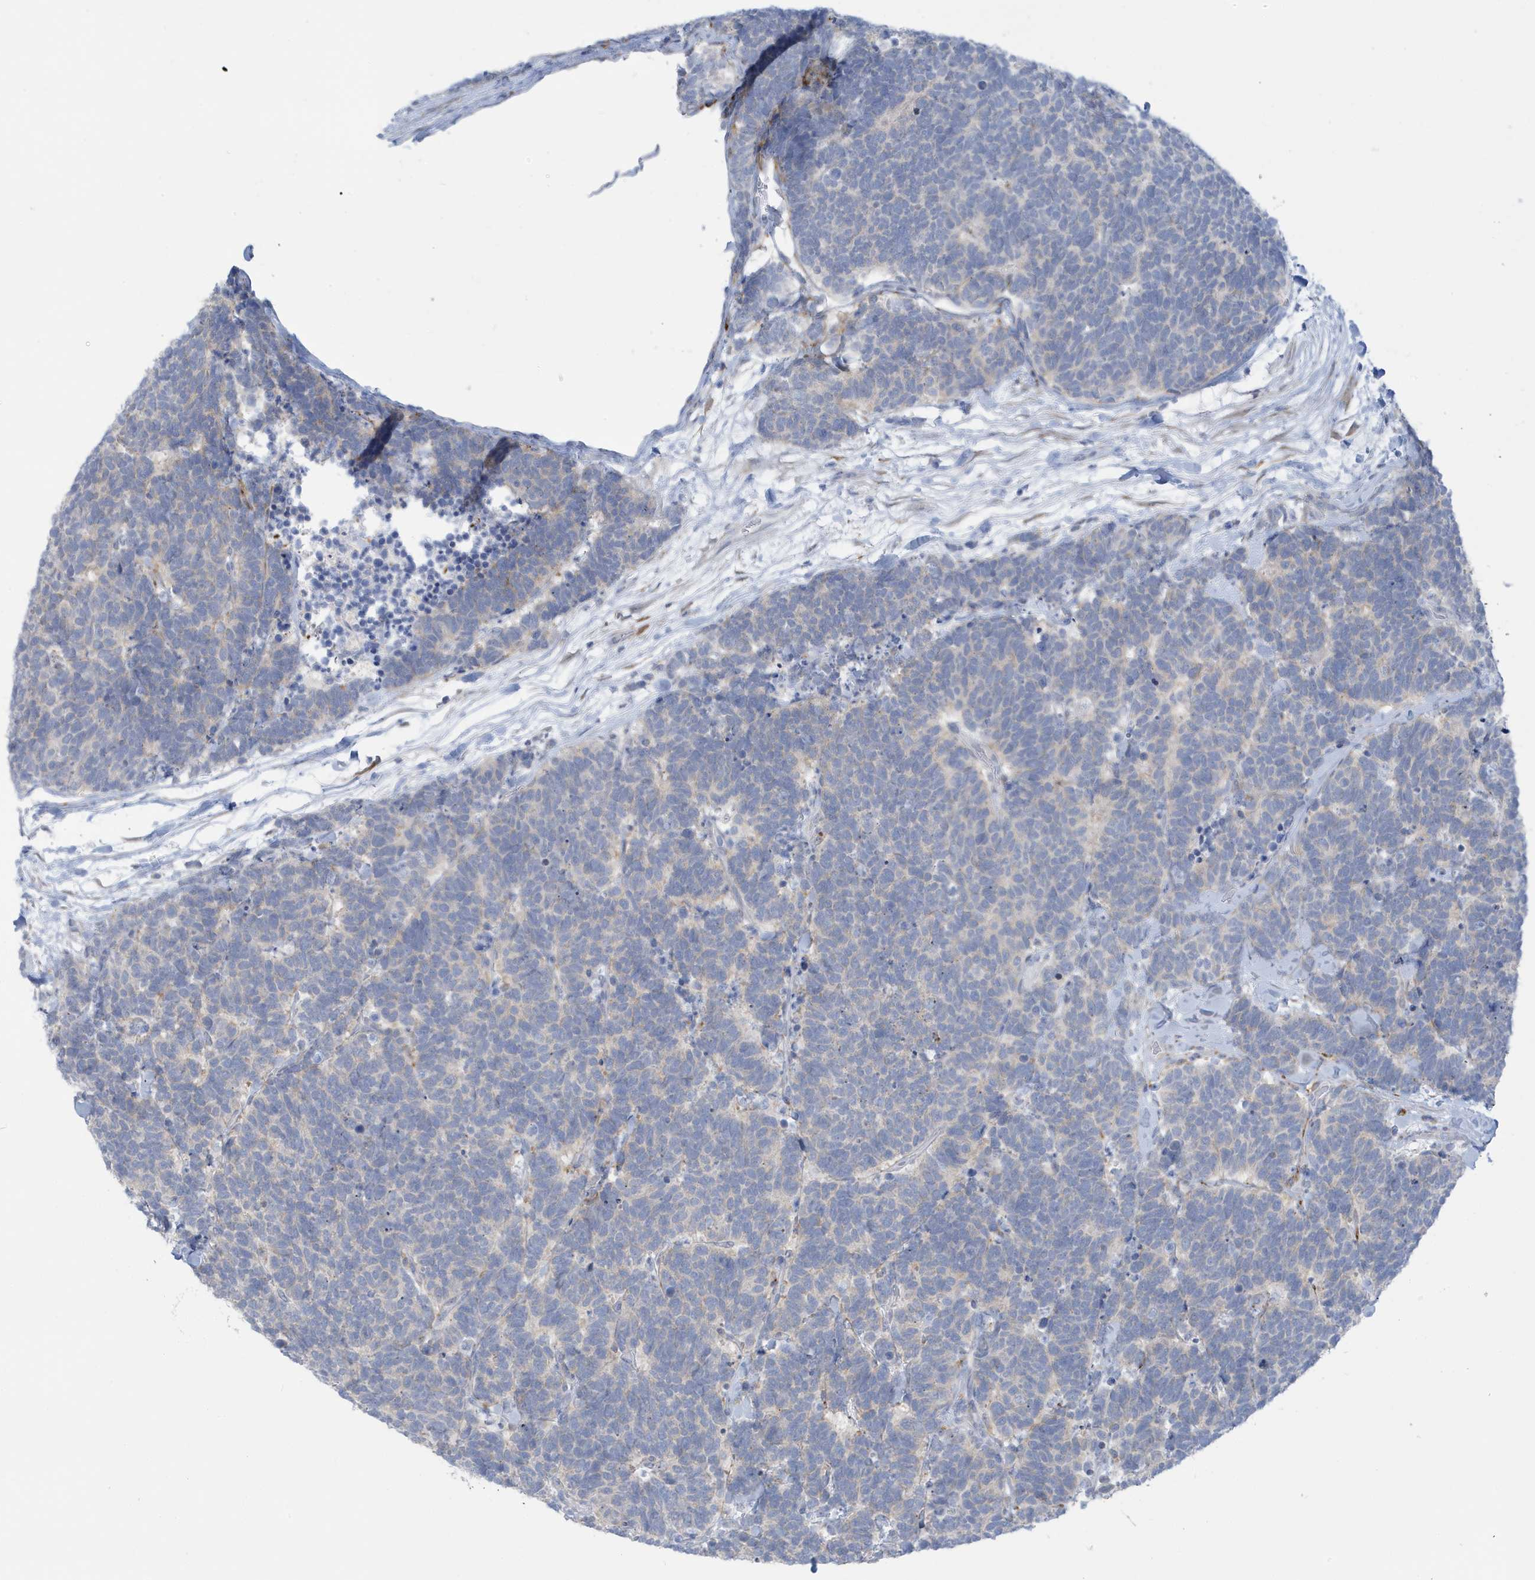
{"staining": {"intensity": "negative", "quantity": "none", "location": "none"}, "tissue": "carcinoid", "cell_type": "Tumor cells", "image_type": "cancer", "snomed": [{"axis": "morphology", "description": "Carcinoma, NOS"}, {"axis": "morphology", "description": "Carcinoid, malignant, NOS"}, {"axis": "topography", "description": "Urinary bladder"}], "caption": "Immunohistochemistry (IHC) image of human carcinoid stained for a protein (brown), which demonstrates no positivity in tumor cells. (Brightfield microscopy of DAB IHC at high magnification).", "gene": "PERM1", "patient": {"sex": "male", "age": 57}}